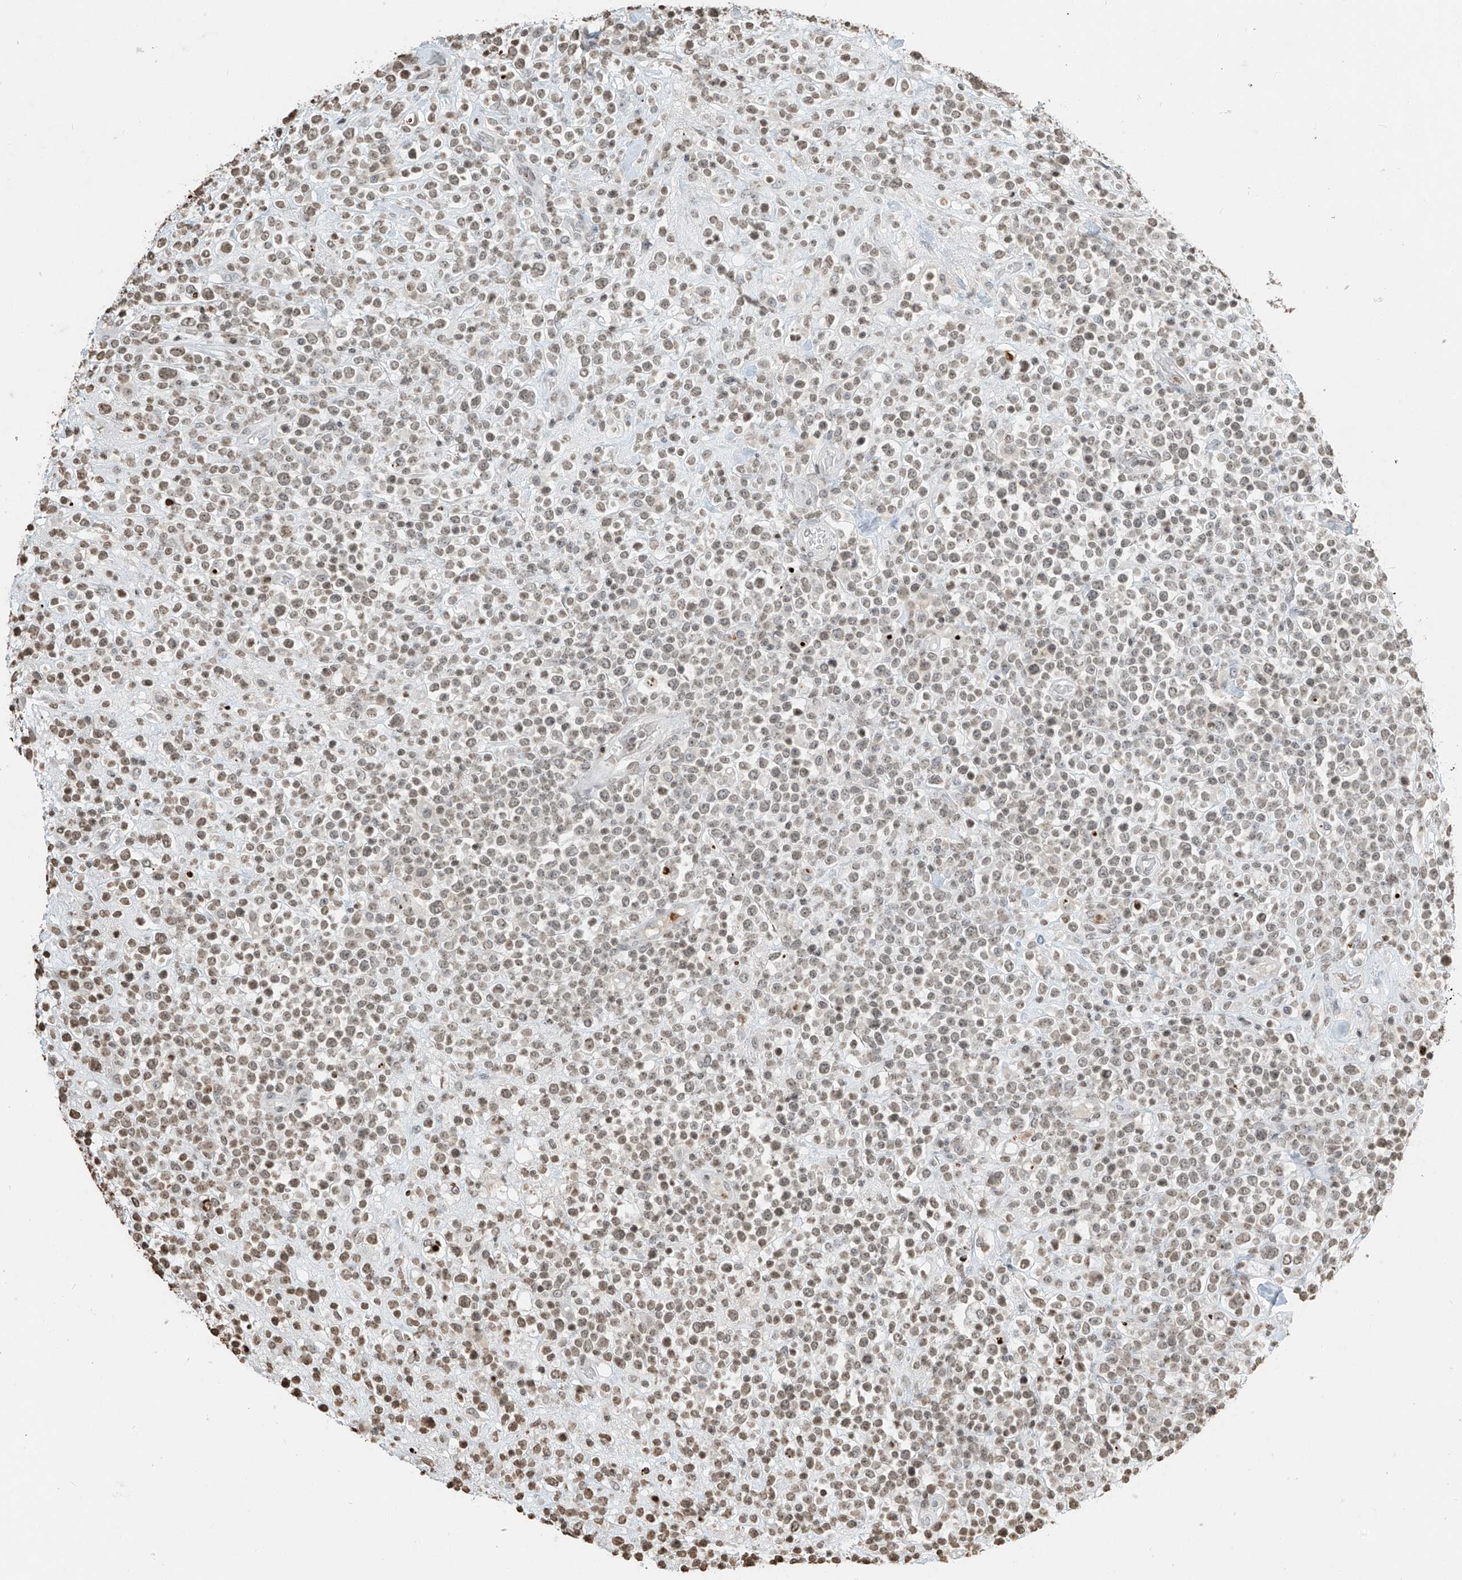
{"staining": {"intensity": "weak", "quantity": ">75%", "location": "nuclear"}, "tissue": "lymphoma", "cell_type": "Tumor cells", "image_type": "cancer", "snomed": [{"axis": "morphology", "description": "Malignant lymphoma, non-Hodgkin's type, High grade"}, {"axis": "topography", "description": "Colon"}], "caption": "A high-resolution image shows immunohistochemistry staining of lymphoma, which shows weak nuclear positivity in approximately >75% of tumor cells.", "gene": "C17orf58", "patient": {"sex": "female", "age": 53}}